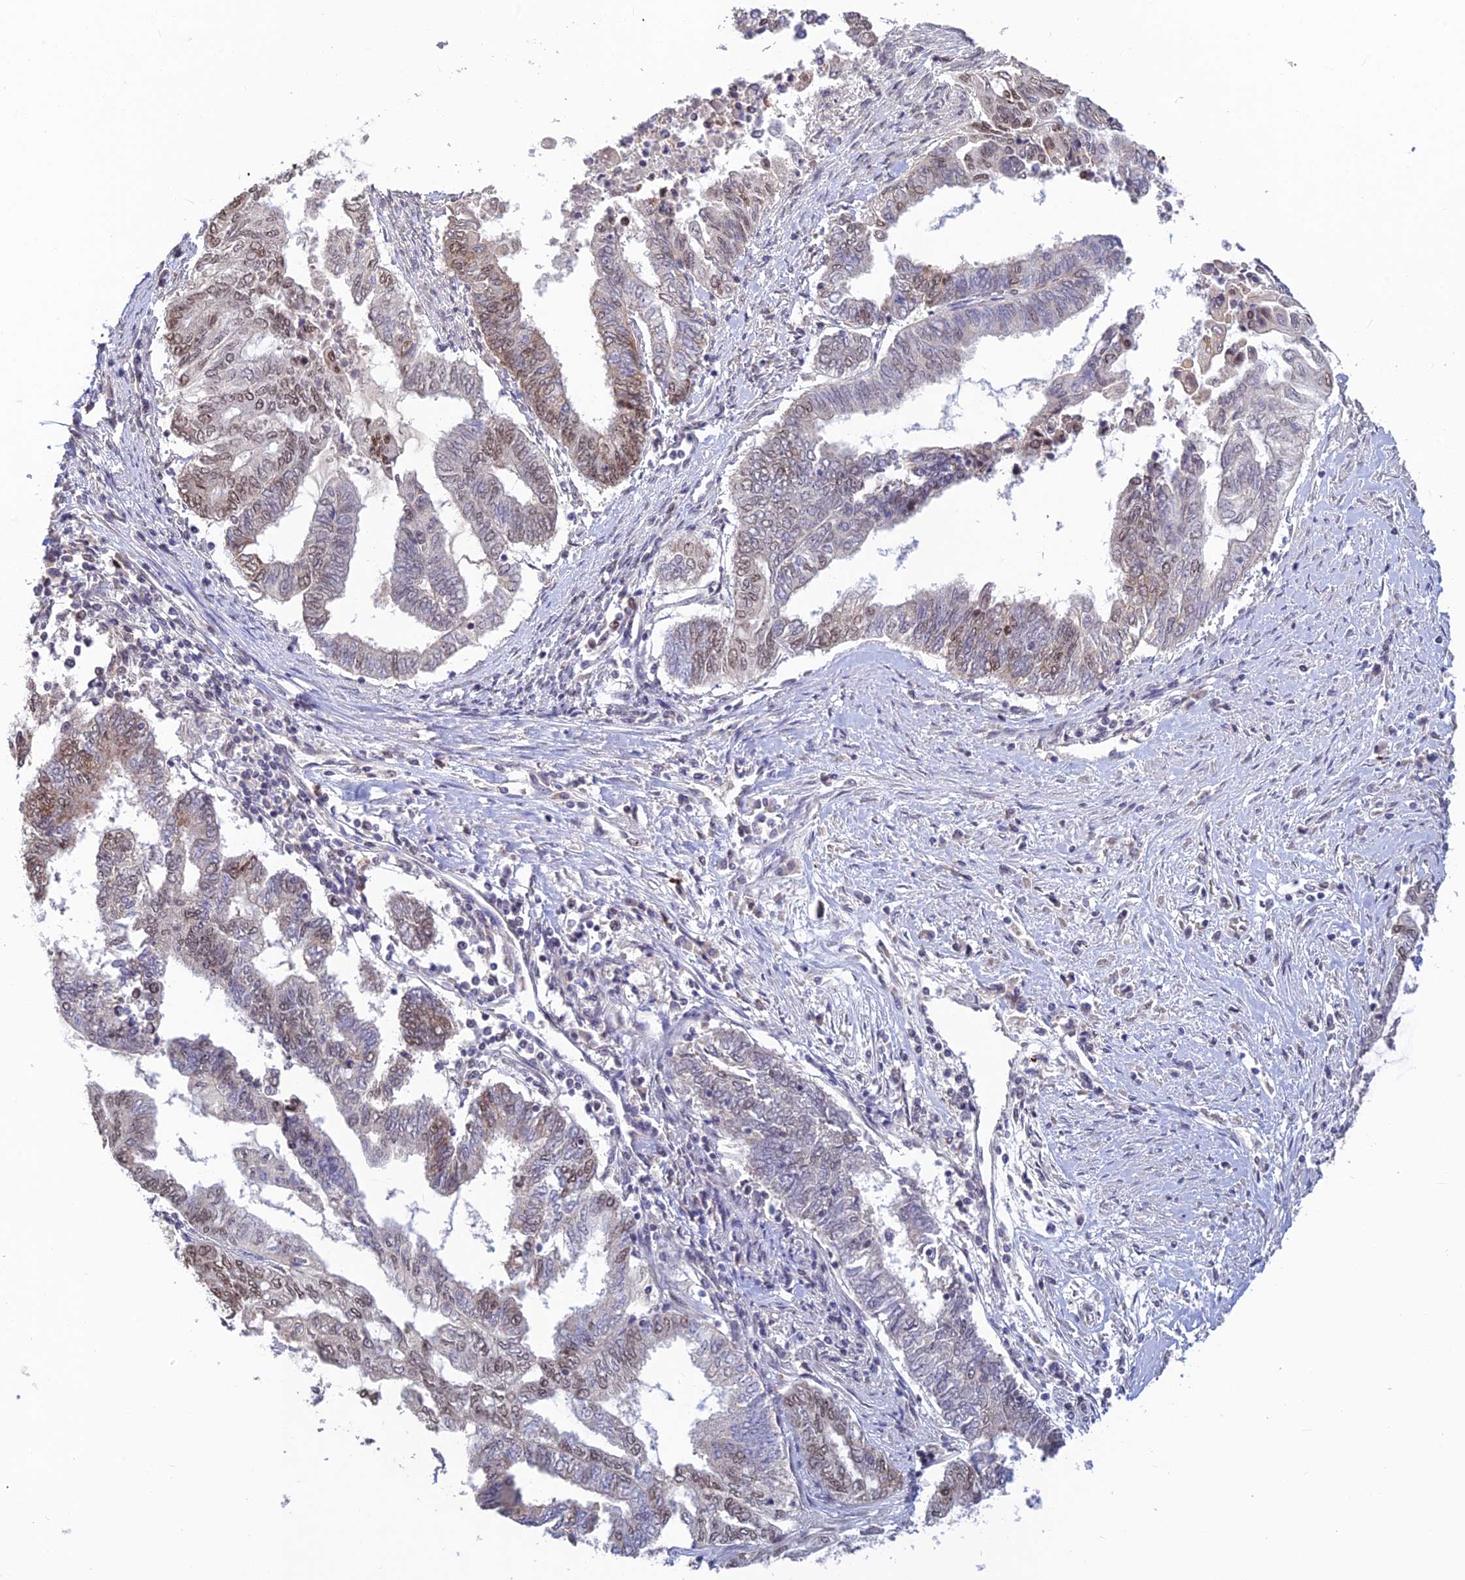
{"staining": {"intensity": "weak", "quantity": "<25%", "location": "nuclear"}, "tissue": "endometrial cancer", "cell_type": "Tumor cells", "image_type": "cancer", "snomed": [{"axis": "morphology", "description": "Adenocarcinoma, NOS"}, {"axis": "topography", "description": "Uterus"}, {"axis": "topography", "description": "Endometrium"}], "caption": "Tumor cells are negative for protein expression in human endometrial cancer.", "gene": "POLR1G", "patient": {"sex": "female", "age": 70}}